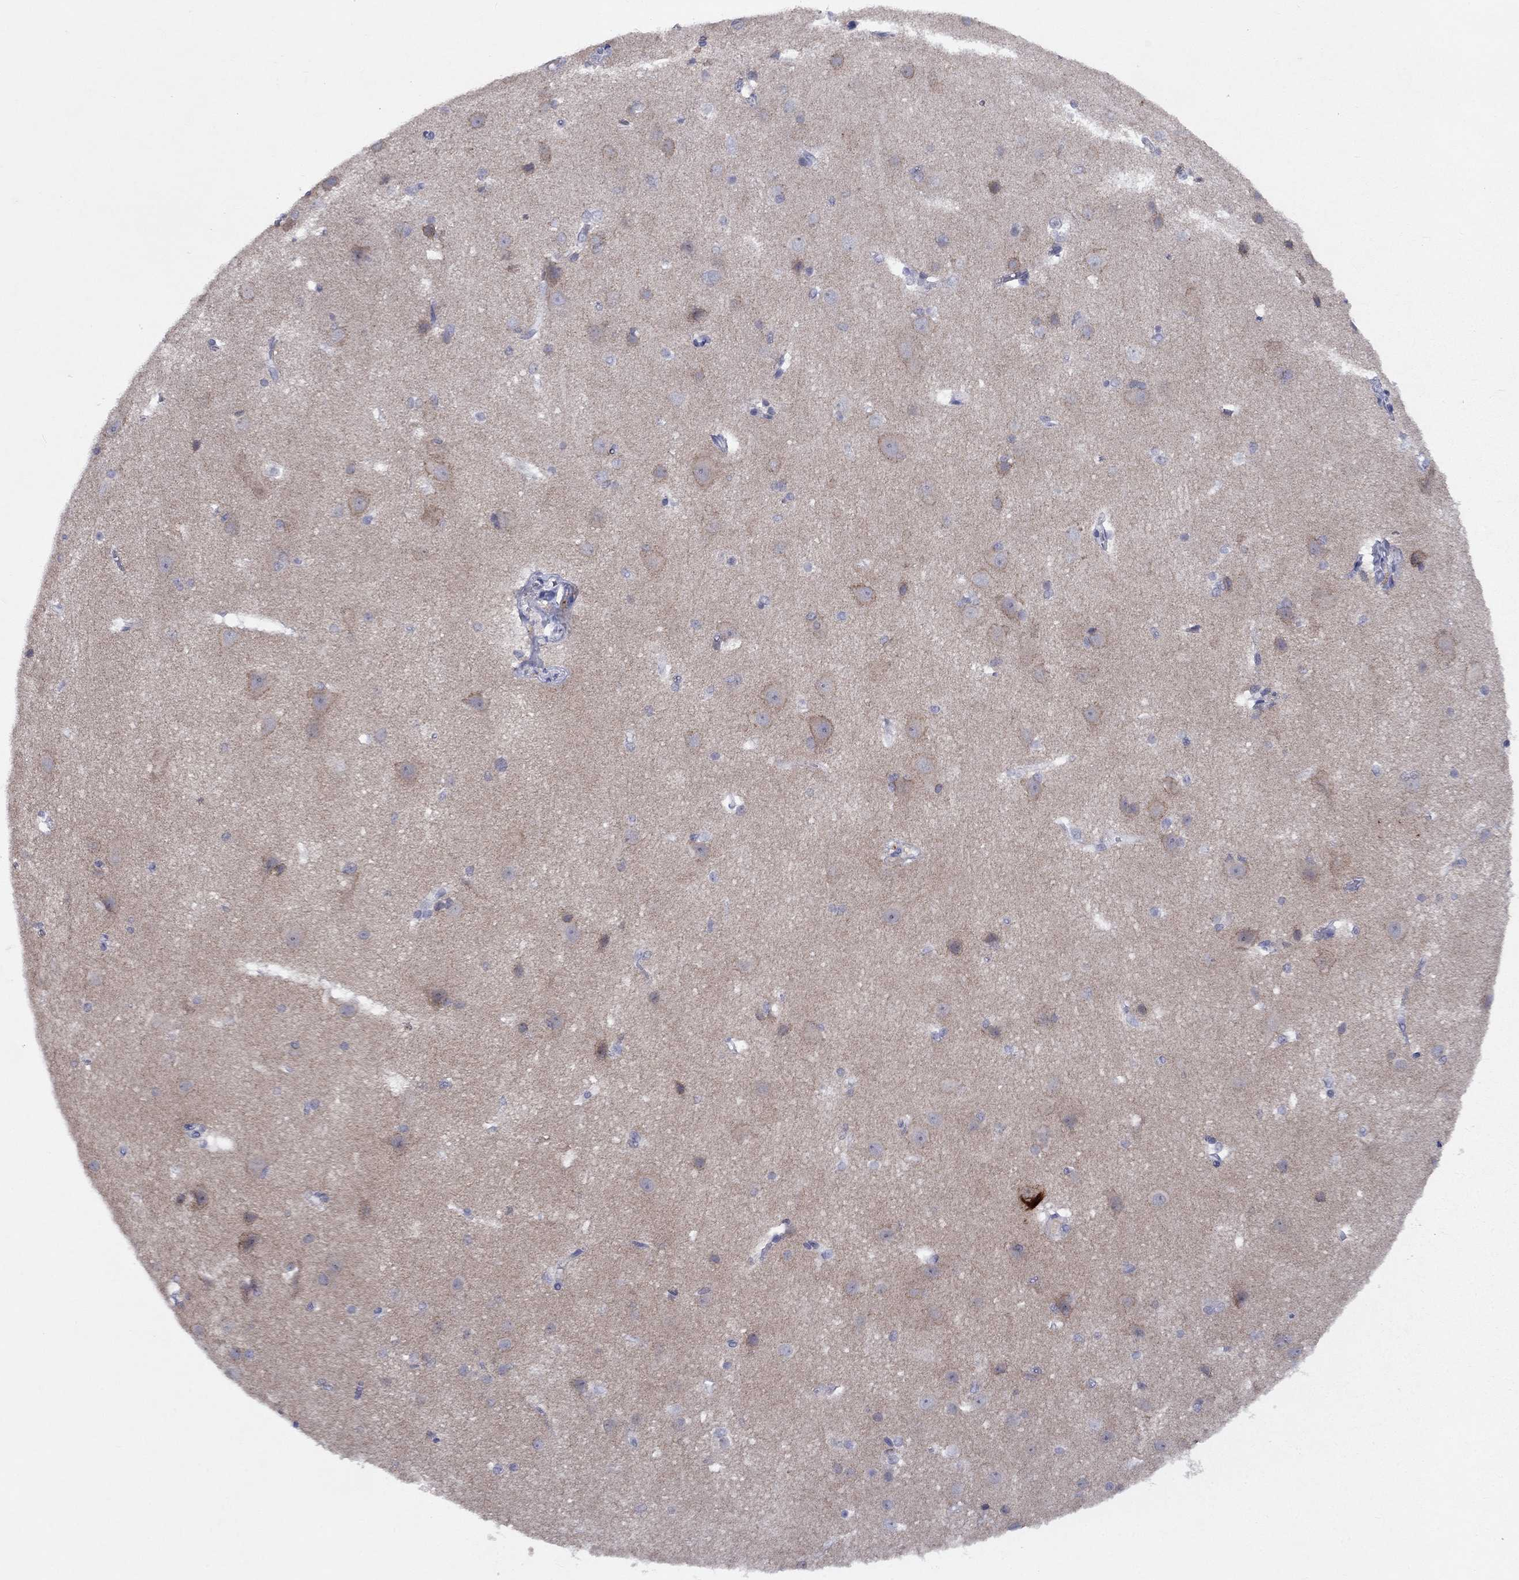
{"staining": {"intensity": "negative", "quantity": "none", "location": "none"}, "tissue": "cerebral cortex", "cell_type": "Endothelial cells", "image_type": "normal", "snomed": [{"axis": "morphology", "description": "Normal tissue, NOS"}, {"axis": "topography", "description": "Cerebral cortex"}], "caption": "The micrograph shows no staining of endothelial cells in normal cerebral cortex.", "gene": "CACNA1A", "patient": {"sex": "male", "age": 37}}